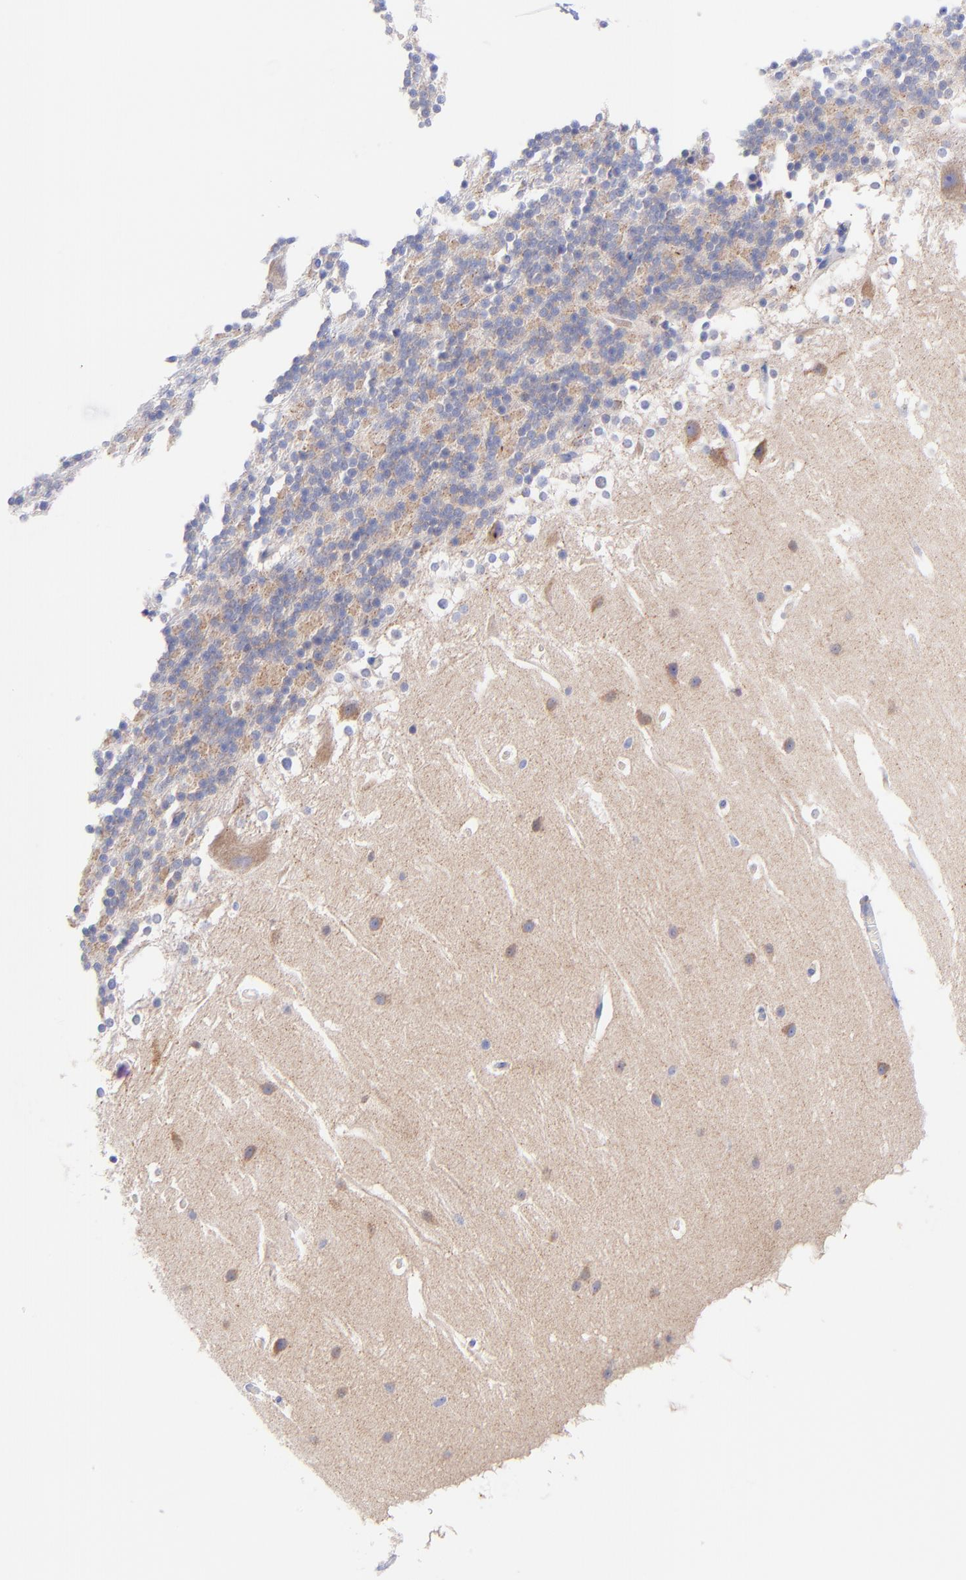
{"staining": {"intensity": "negative", "quantity": "none", "location": "none"}, "tissue": "cerebellum", "cell_type": "Cells in granular layer", "image_type": "normal", "snomed": [{"axis": "morphology", "description": "Normal tissue, NOS"}, {"axis": "topography", "description": "Cerebellum"}], "caption": "An immunohistochemistry (IHC) photomicrograph of benign cerebellum is shown. There is no staining in cells in granular layer of cerebellum.", "gene": "GPHN", "patient": {"sex": "female", "age": 19}}